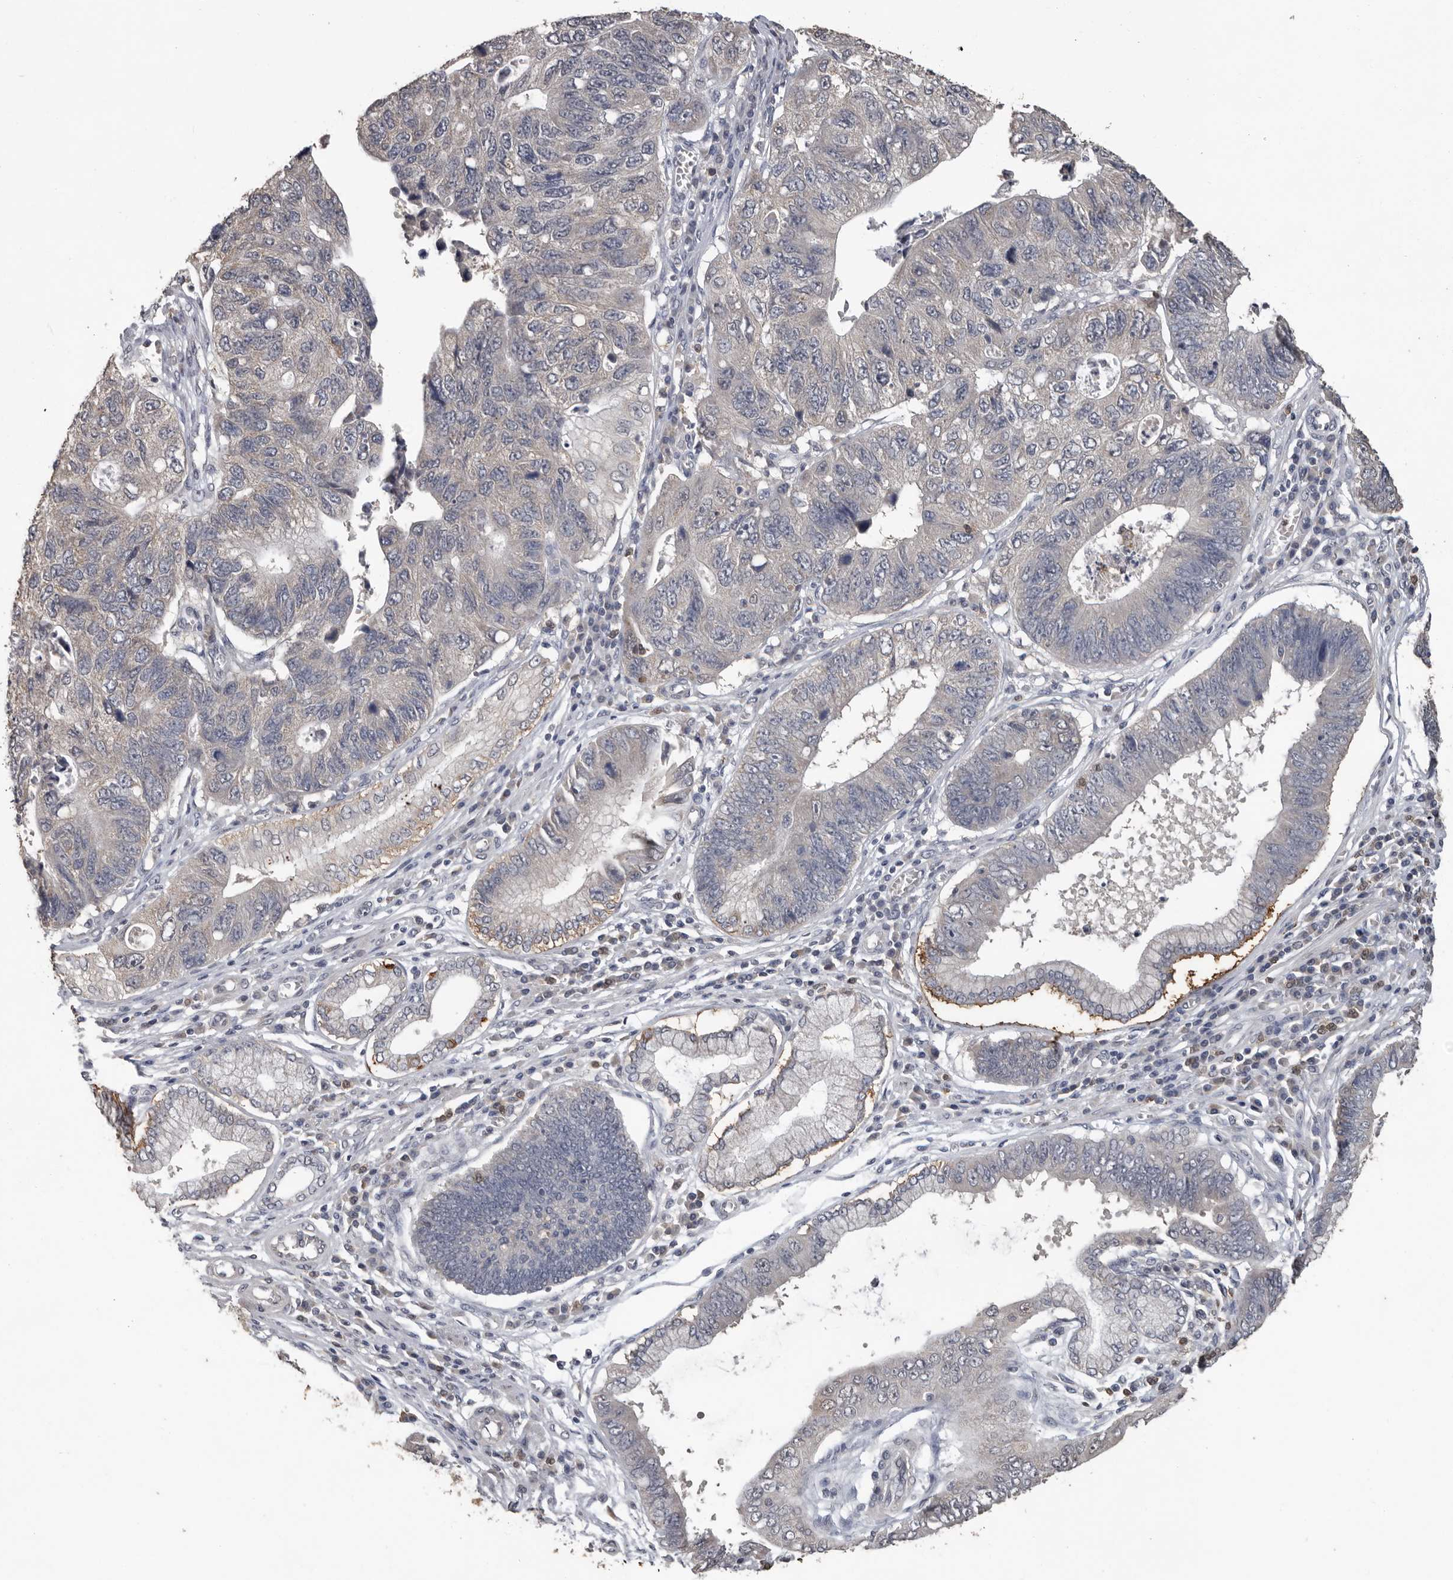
{"staining": {"intensity": "negative", "quantity": "none", "location": "none"}, "tissue": "stomach cancer", "cell_type": "Tumor cells", "image_type": "cancer", "snomed": [{"axis": "morphology", "description": "Adenocarcinoma, NOS"}, {"axis": "topography", "description": "Stomach"}], "caption": "This image is of adenocarcinoma (stomach) stained with immunohistochemistry (IHC) to label a protein in brown with the nuclei are counter-stained blue. There is no positivity in tumor cells.", "gene": "MTF1", "patient": {"sex": "male", "age": 59}}